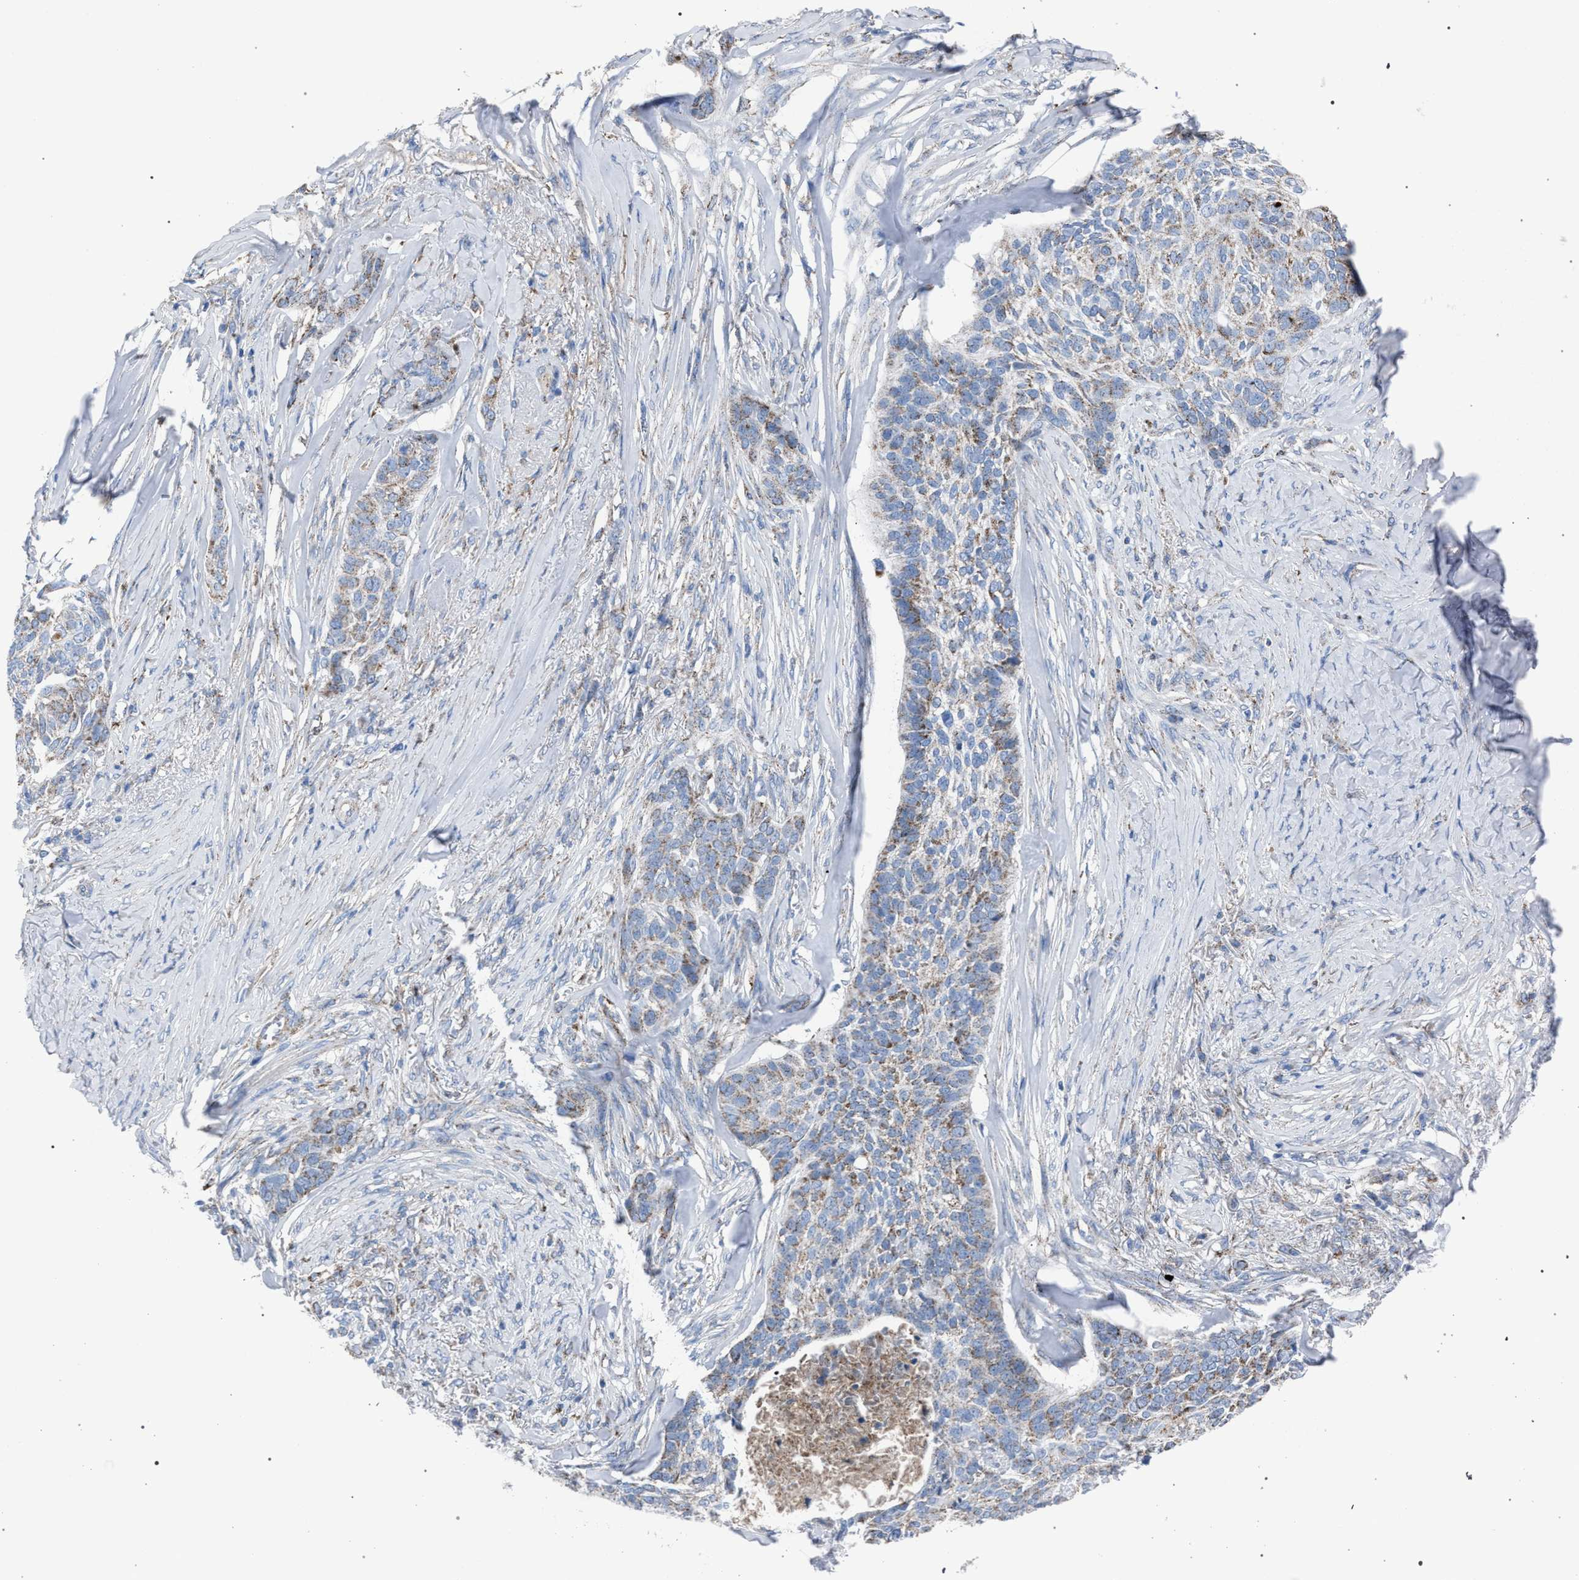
{"staining": {"intensity": "weak", "quantity": "25%-75%", "location": "cytoplasmic/membranous"}, "tissue": "skin cancer", "cell_type": "Tumor cells", "image_type": "cancer", "snomed": [{"axis": "morphology", "description": "Basal cell carcinoma"}, {"axis": "topography", "description": "Skin"}], "caption": "This is a micrograph of immunohistochemistry (IHC) staining of skin basal cell carcinoma, which shows weak positivity in the cytoplasmic/membranous of tumor cells.", "gene": "HSD17B4", "patient": {"sex": "male", "age": 85}}